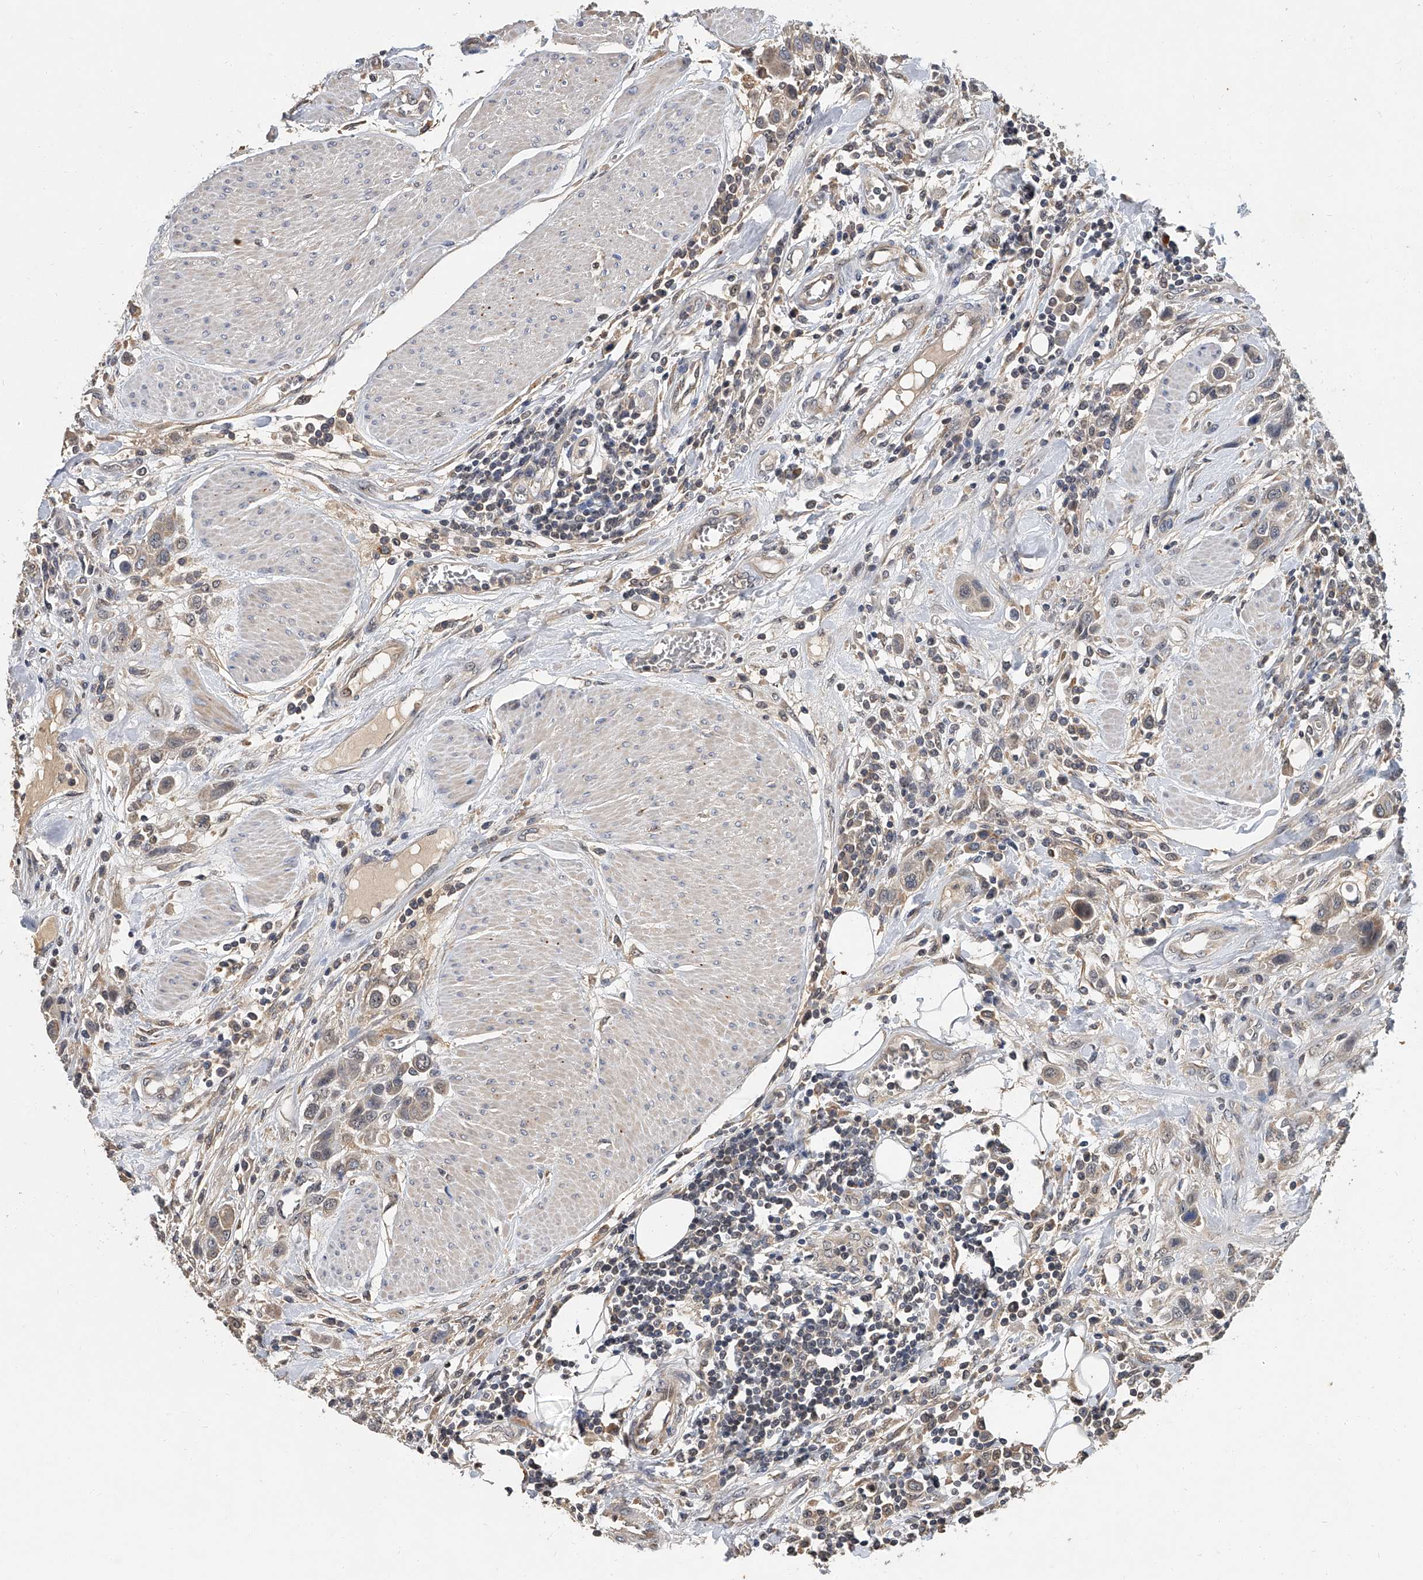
{"staining": {"intensity": "weak", "quantity": "25%-75%", "location": "cytoplasmic/membranous"}, "tissue": "urothelial cancer", "cell_type": "Tumor cells", "image_type": "cancer", "snomed": [{"axis": "morphology", "description": "Urothelial carcinoma, High grade"}, {"axis": "topography", "description": "Urinary bladder"}], "caption": "Immunohistochemistry staining of urothelial carcinoma (high-grade), which exhibits low levels of weak cytoplasmic/membranous expression in approximately 25%-75% of tumor cells indicating weak cytoplasmic/membranous protein expression. The staining was performed using DAB (brown) for protein detection and nuclei were counterstained in hematoxylin (blue).", "gene": "JAG2", "patient": {"sex": "male", "age": 50}}